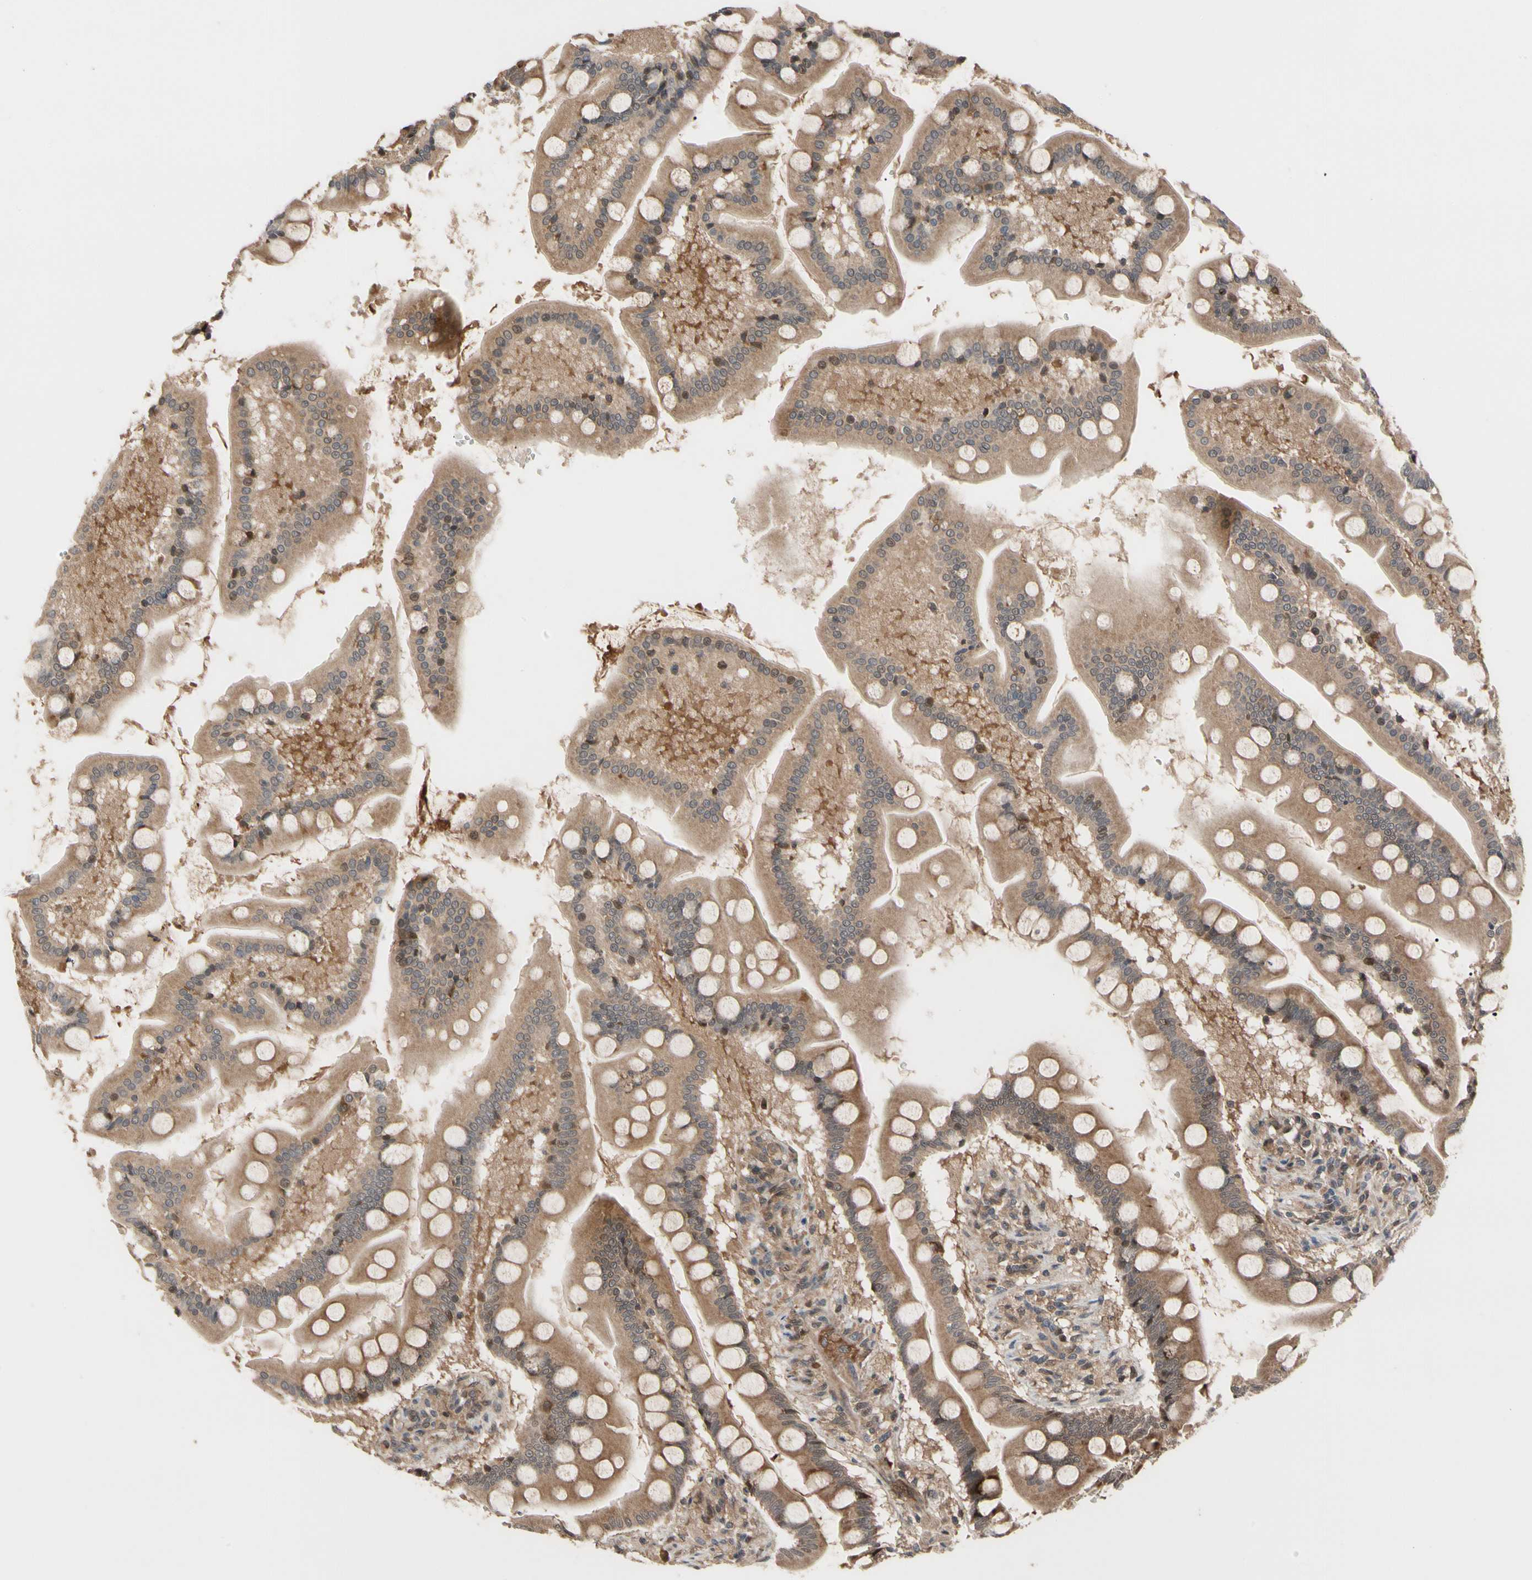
{"staining": {"intensity": "strong", "quantity": ">75%", "location": "cytoplasmic/membranous"}, "tissue": "small intestine", "cell_type": "Glandular cells", "image_type": "normal", "snomed": [{"axis": "morphology", "description": "Normal tissue, NOS"}, {"axis": "topography", "description": "Small intestine"}], "caption": "IHC image of normal human small intestine stained for a protein (brown), which demonstrates high levels of strong cytoplasmic/membranous expression in about >75% of glandular cells.", "gene": "CYTIP", "patient": {"sex": "male", "age": 41}}